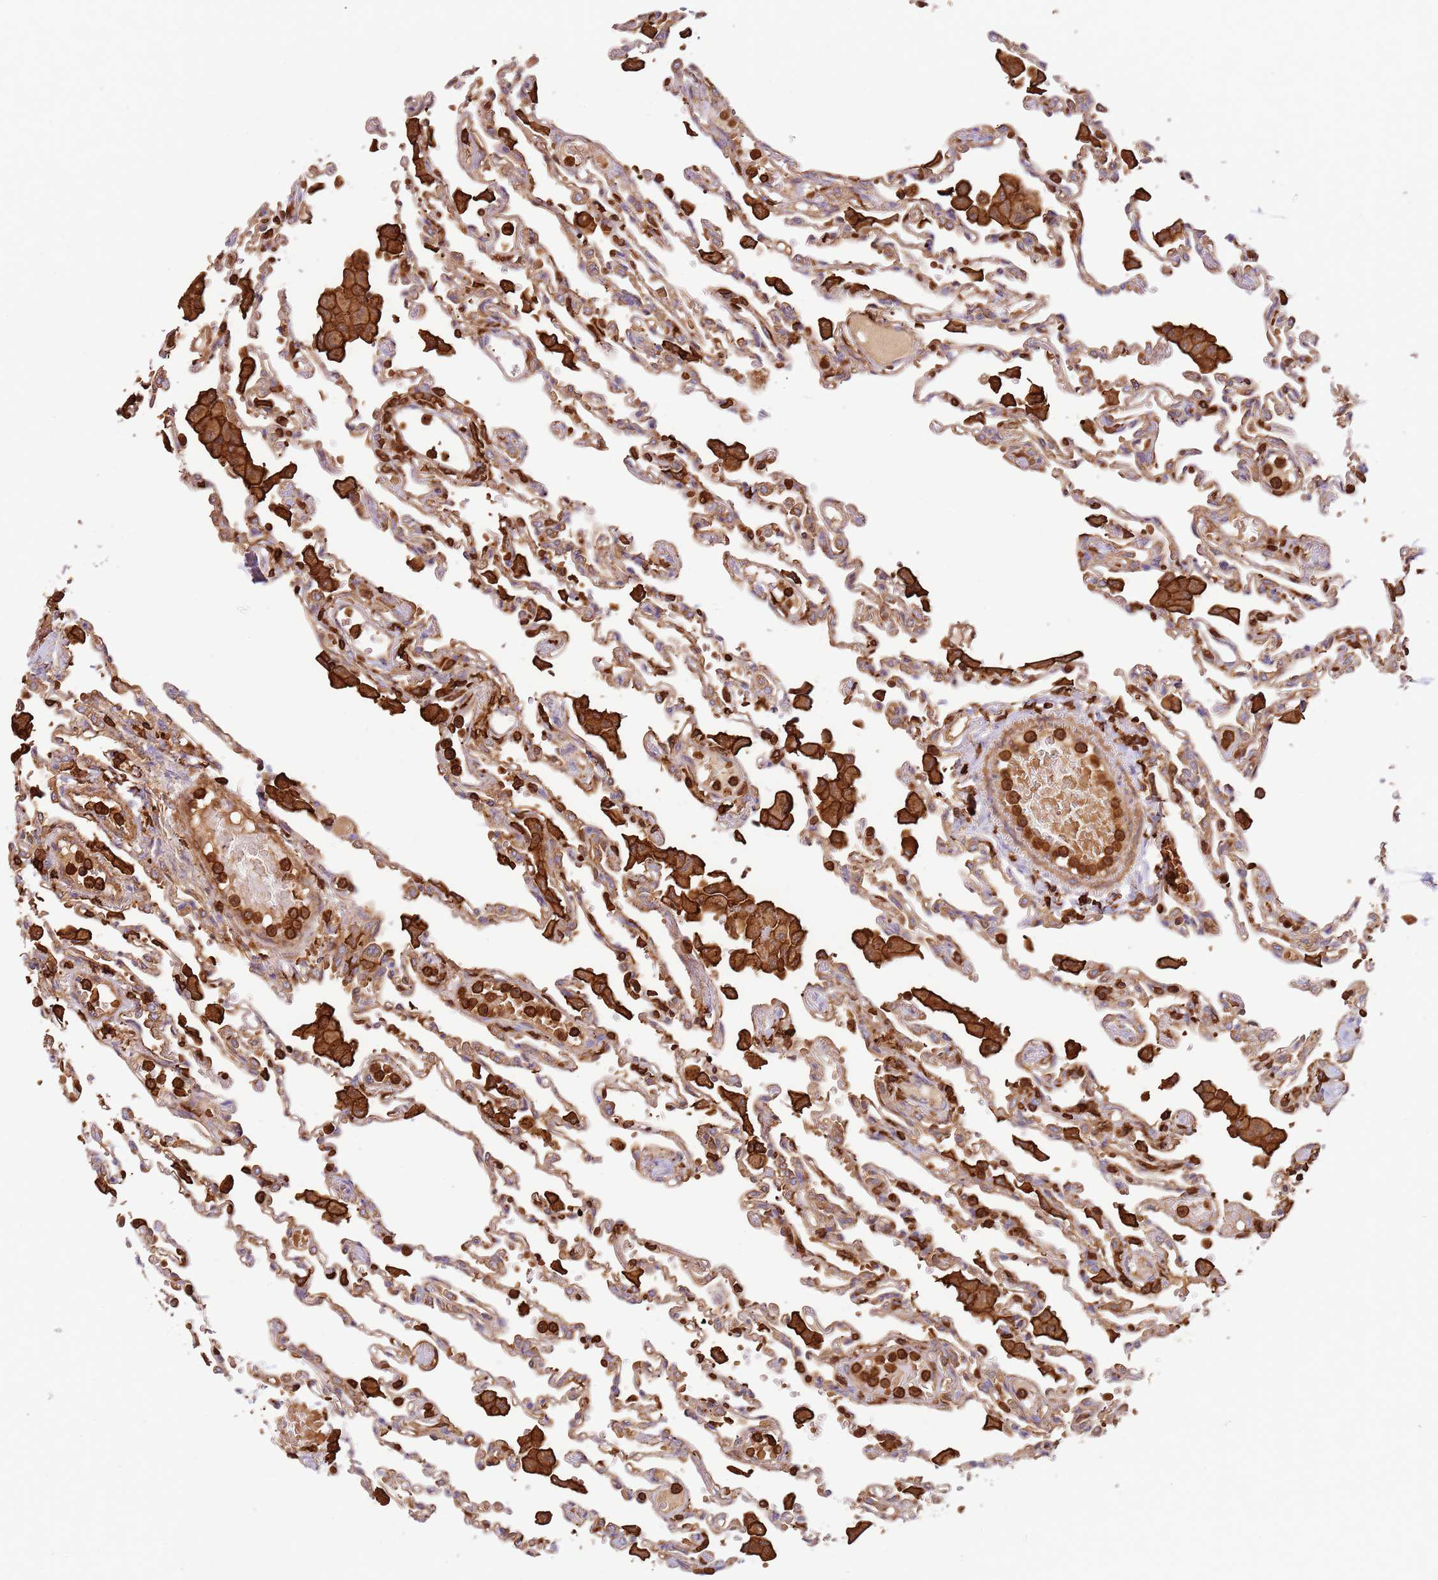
{"staining": {"intensity": "moderate", "quantity": ">75%", "location": "cytoplasmic/membranous"}, "tissue": "lung", "cell_type": "Alveolar cells", "image_type": "normal", "snomed": [{"axis": "morphology", "description": "Normal tissue, NOS"}, {"axis": "topography", "description": "Bronchus"}, {"axis": "topography", "description": "Lung"}], "caption": "This histopathology image reveals IHC staining of benign human lung, with medium moderate cytoplasmic/membranous staining in approximately >75% of alveolar cells.", "gene": "OR6P1", "patient": {"sex": "female", "age": 49}}